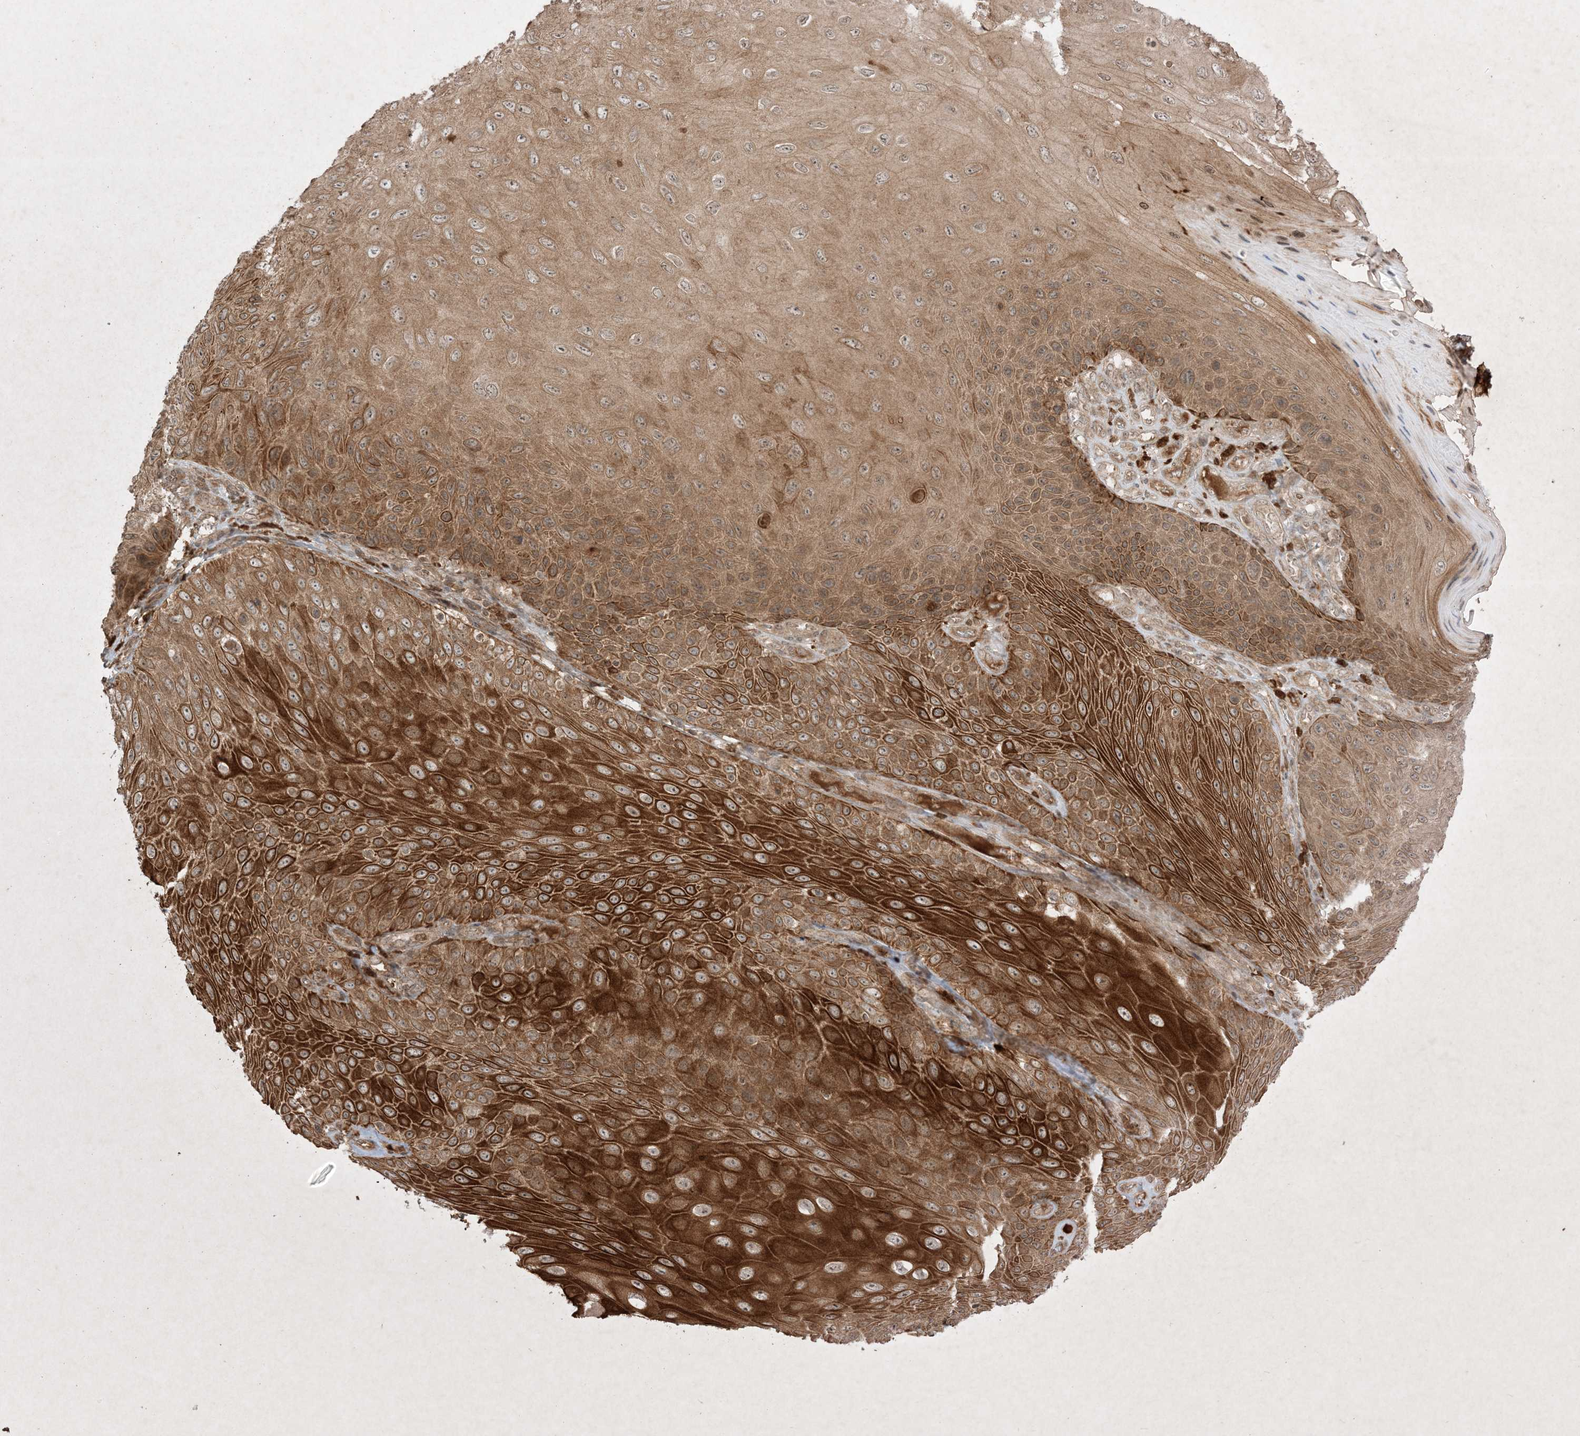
{"staining": {"intensity": "strong", "quantity": "25%-75%", "location": "cytoplasmic/membranous"}, "tissue": "skin cancer", "cell_type": "Tumor cells", "image_type": "cancer", "snomed": [{"axis": "morphology", "description": "Squamous cell carcinoma, NOS"}, {"axis": "topography", "description": "Skin"}], "caption": "Immunohistochemistry (DAB (3,3'-diaminobenzidine)) staining of skin cancer (squamous cell carcinoma) shows strong cytoplasmic/membranous protein positivity in about 25%-75% of tumor cells. The staining was performed using DAB (3,3'-diaminobenzidine), with brown indicating positive protein expression. Nuclei are stained blue with hematoxylin.", "gene": "PTK6", "patient": {"sex": "female", "age": 88}}